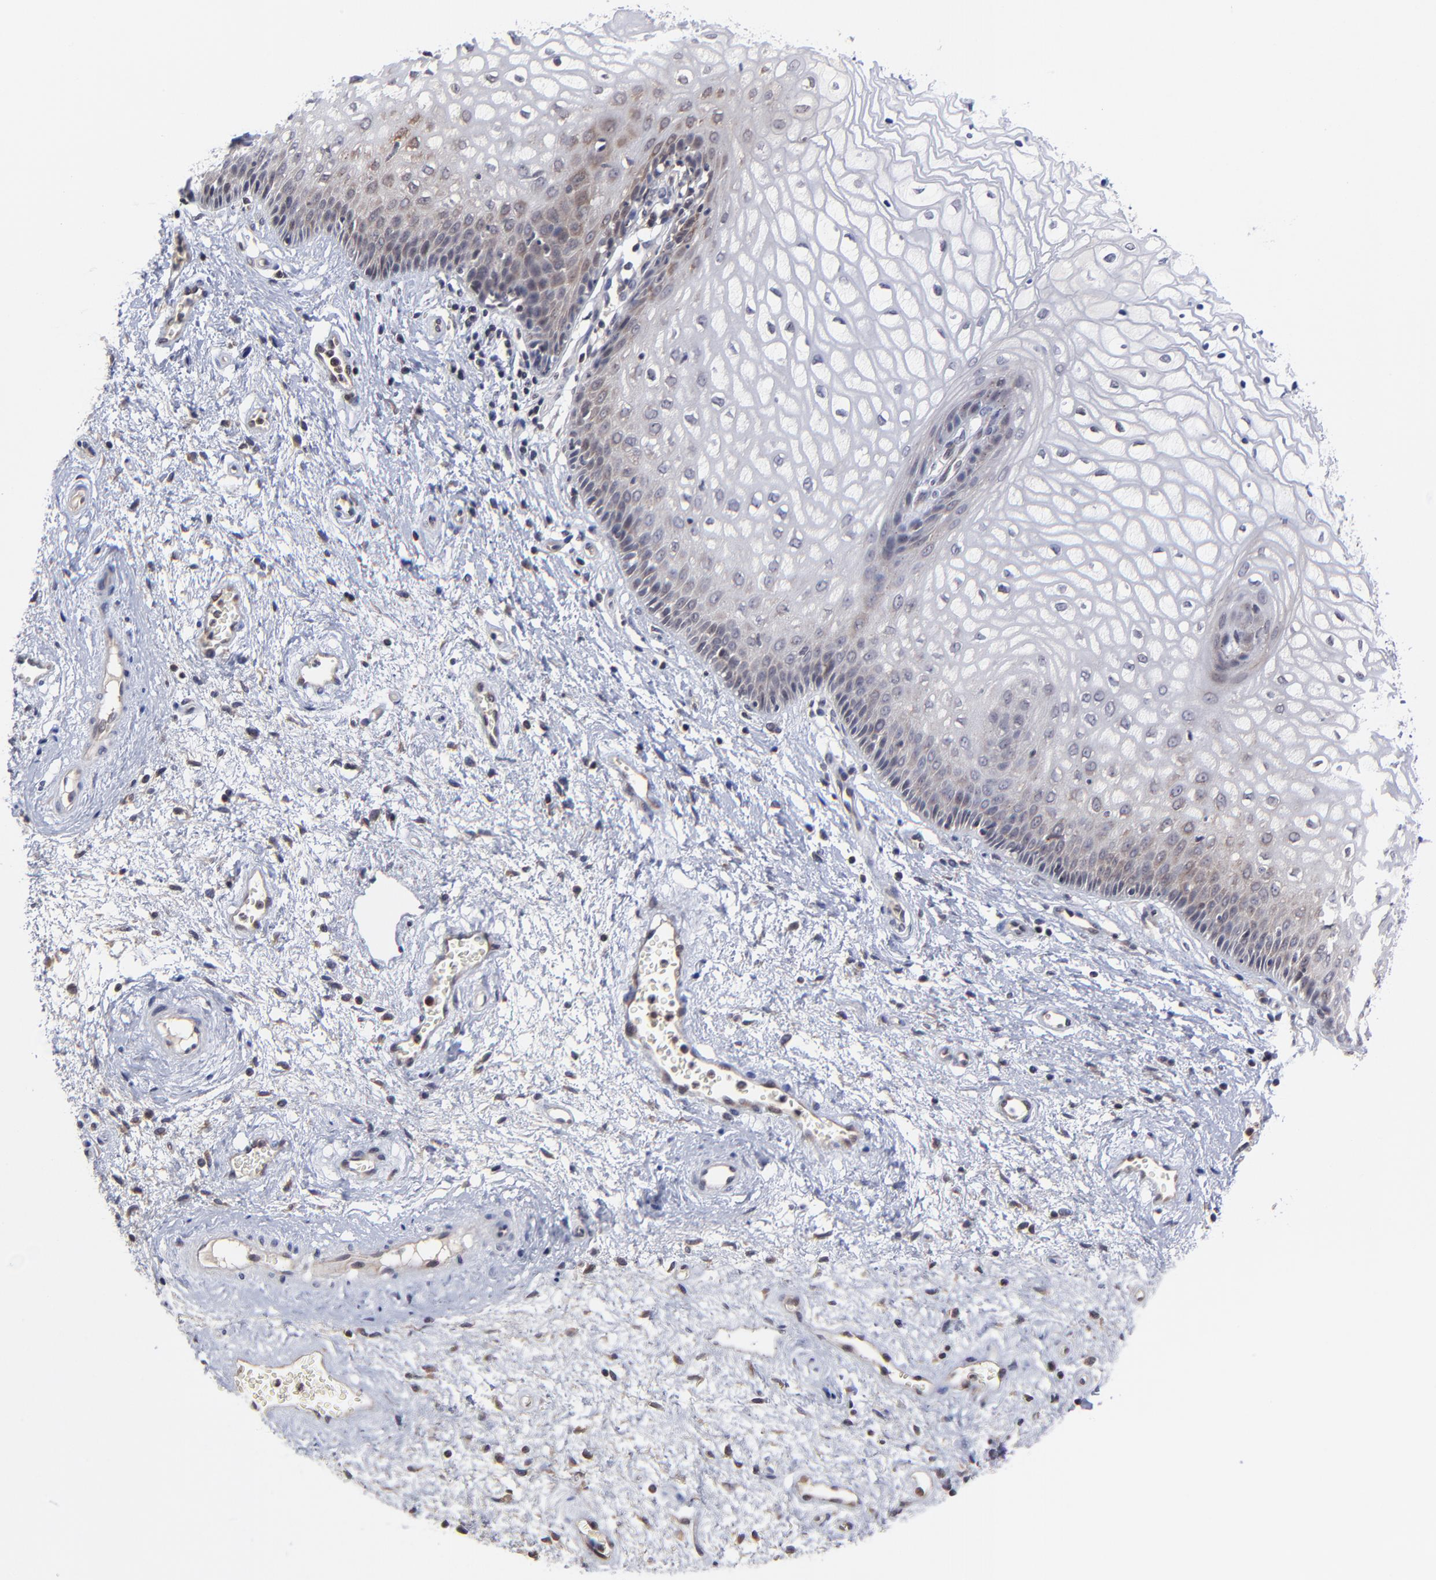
{"staining": {"intensity": "moderate", "quantity": "25%-75%", "location": "cytoplasmic/membranous"}, "tissue": "vagina", "cell_type": "Squamous epithelial cells", "image_type": "normal", "snomed": [{"axis": "morphology", "description": "Normal tissue, NOS"}, {"axis": "topography", "description": "Vagina"}], "caption": "Brown immunohistochemical staining in normal human vagina demonstrates moderate cytoplasmic/membranous staining in about 25%-75% of squamous epithelial cells.", "gene": "UBE2L6", "patient": {"sex": "female", "age": 34}}